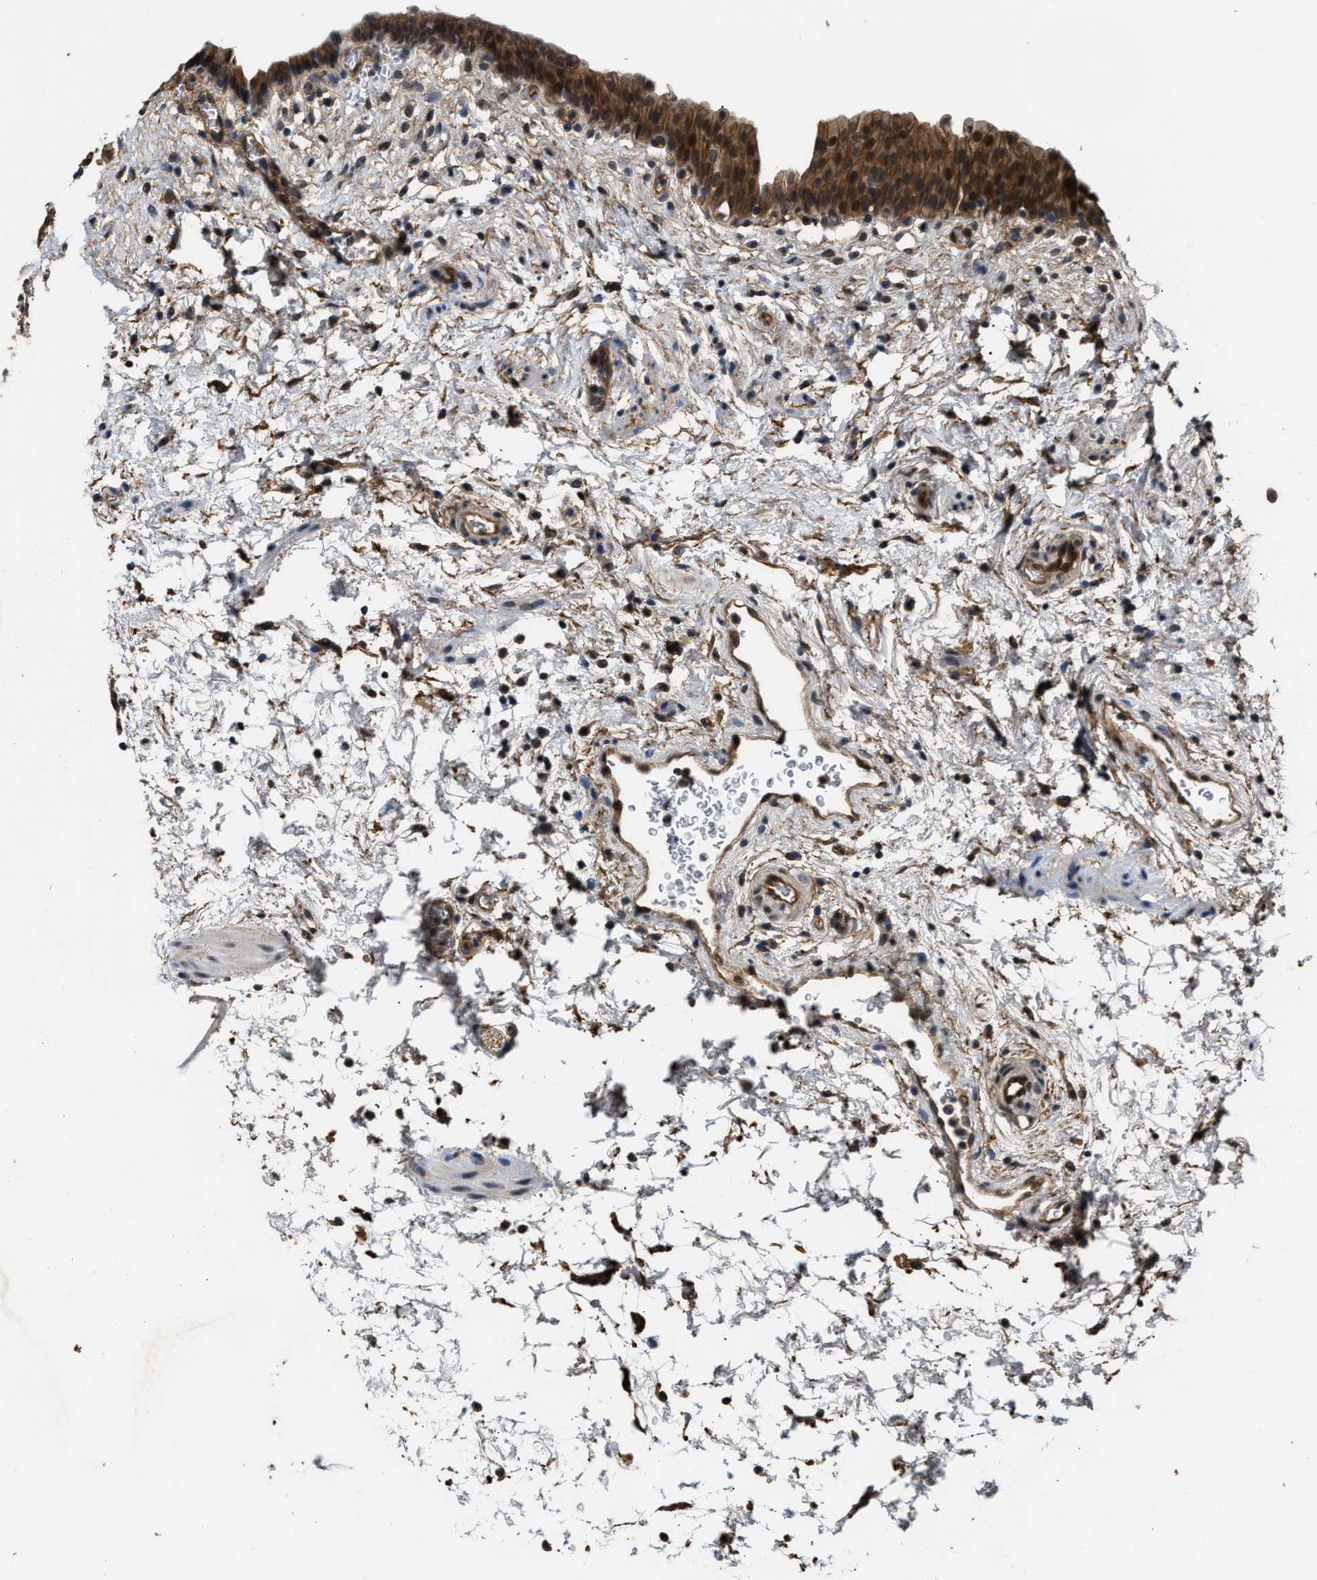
{"staining": {"intensity": "moderate", "quantity": ">75%", "location": "cytoplasmic/membranous,nuclear"}, "tissue": "urinary bladder", "cell_type": "Urothelial cells", "image_type": "normal", "snomed": [{"axis": "morphology", "description": "Normal tissue, NOS"}, {"axis": "topography", "description": "Urinary bladder"}], "caption": "Immunohistochemical staining of unremarkable urinary bladder demonstrates medium levels of moderate cytoplasmic/membranous,nuclear positivity in about >75% of urothelial cells. The protein is stained brown, and the nuclei are stained in blue (DAB IHC with brightfield microscopy, high magnification).", "gene": "COPS2", "patient": {"sex": "male", "age": 37}}